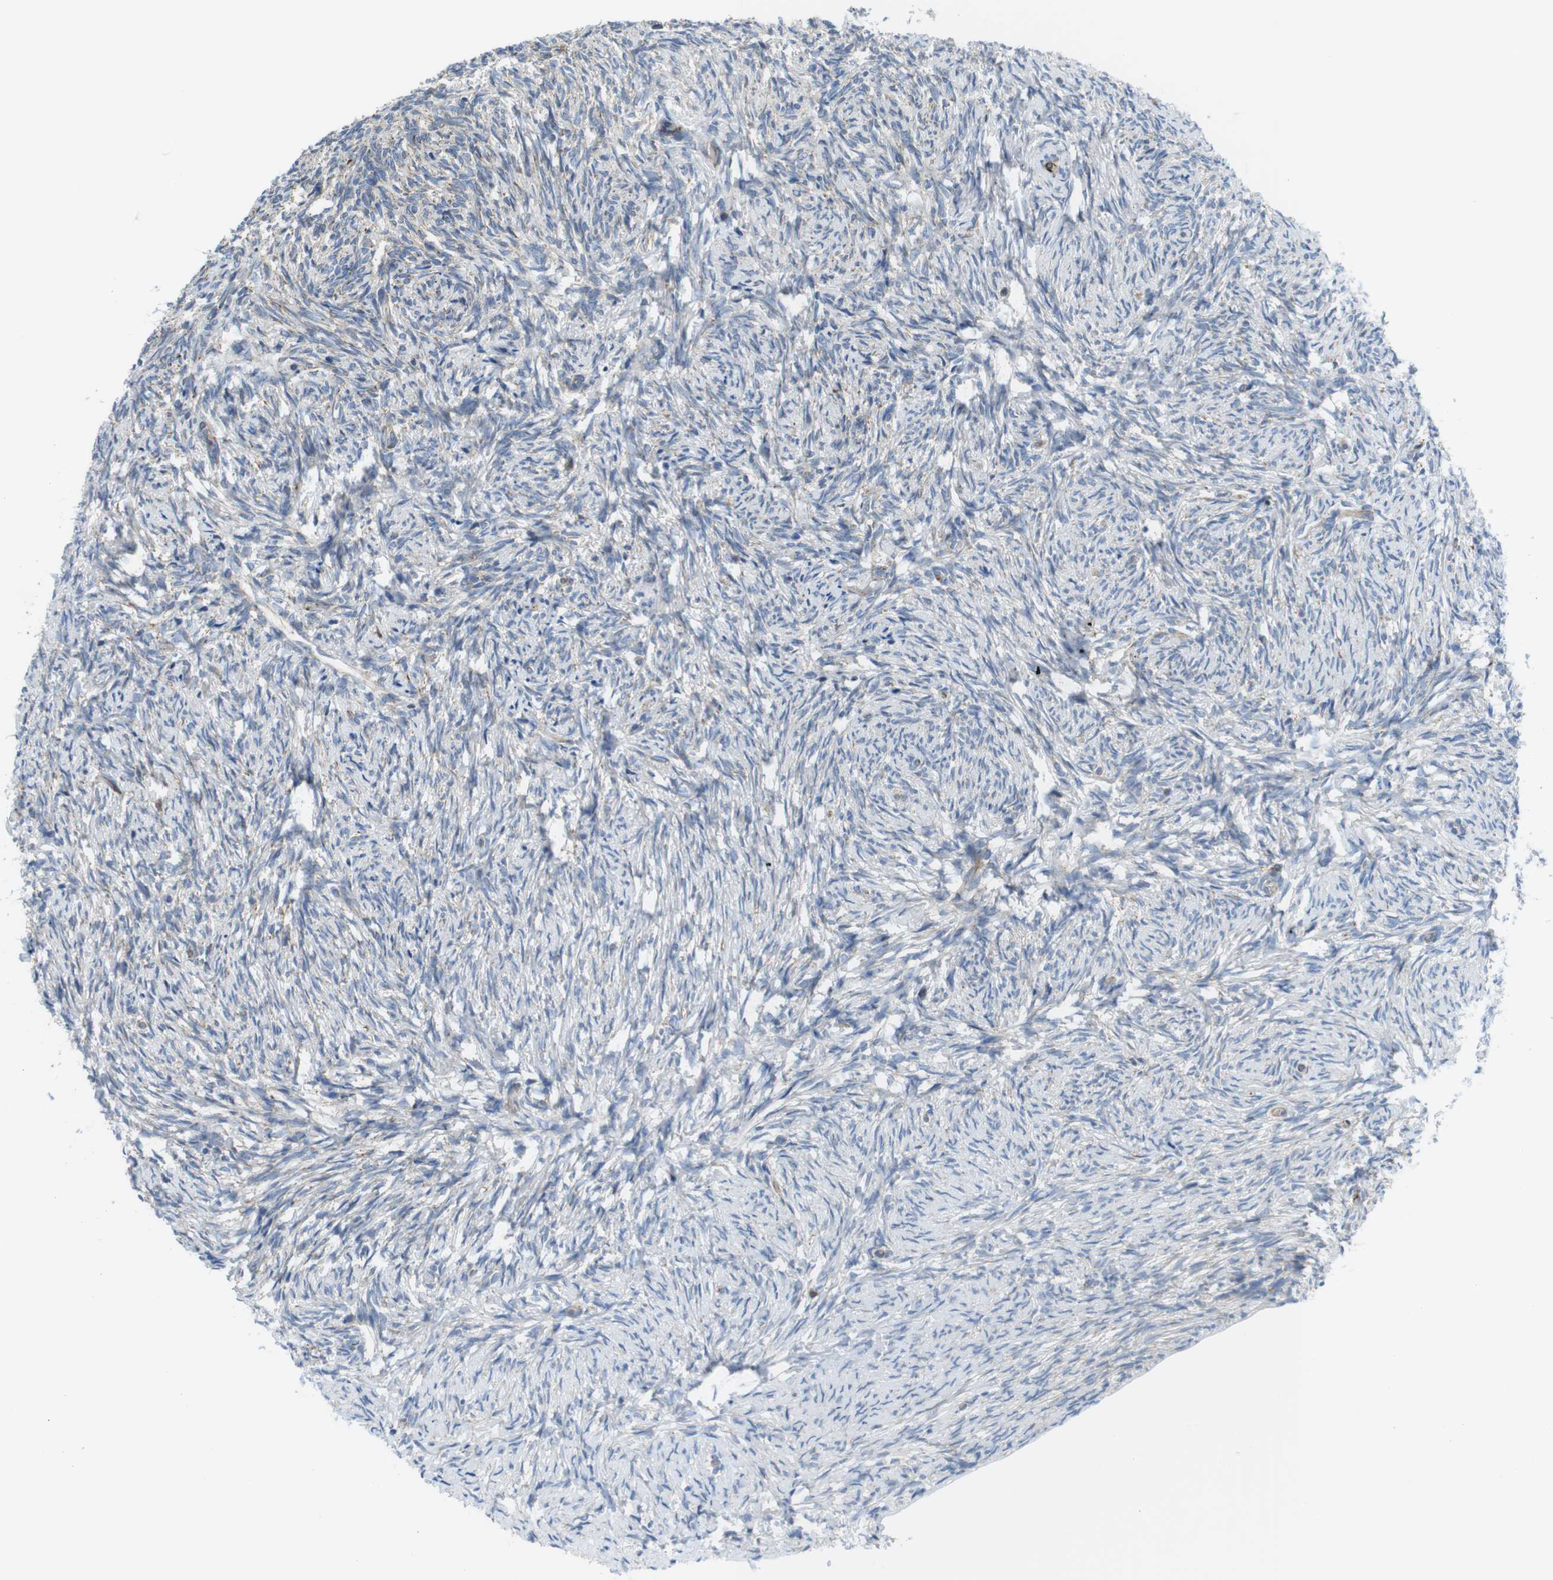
{"staining": {"intensity": "negative", "quantity": "none", "location": "none"}, "tissue": "ovary", "cell_type": "Ovarian stroma cells", "image_type": "normal", "snomed": [{"axis": "morphology", "description": "Normal tissue, NOS"}, {"axis": "topography", "description": "Ovary"}], "caption": "Ovary stained for a protein using IHC demonstrates no staining ovarian stroma cells.", "gene": "KCNE3", "patient": {"sex": "female", "age": 60}}